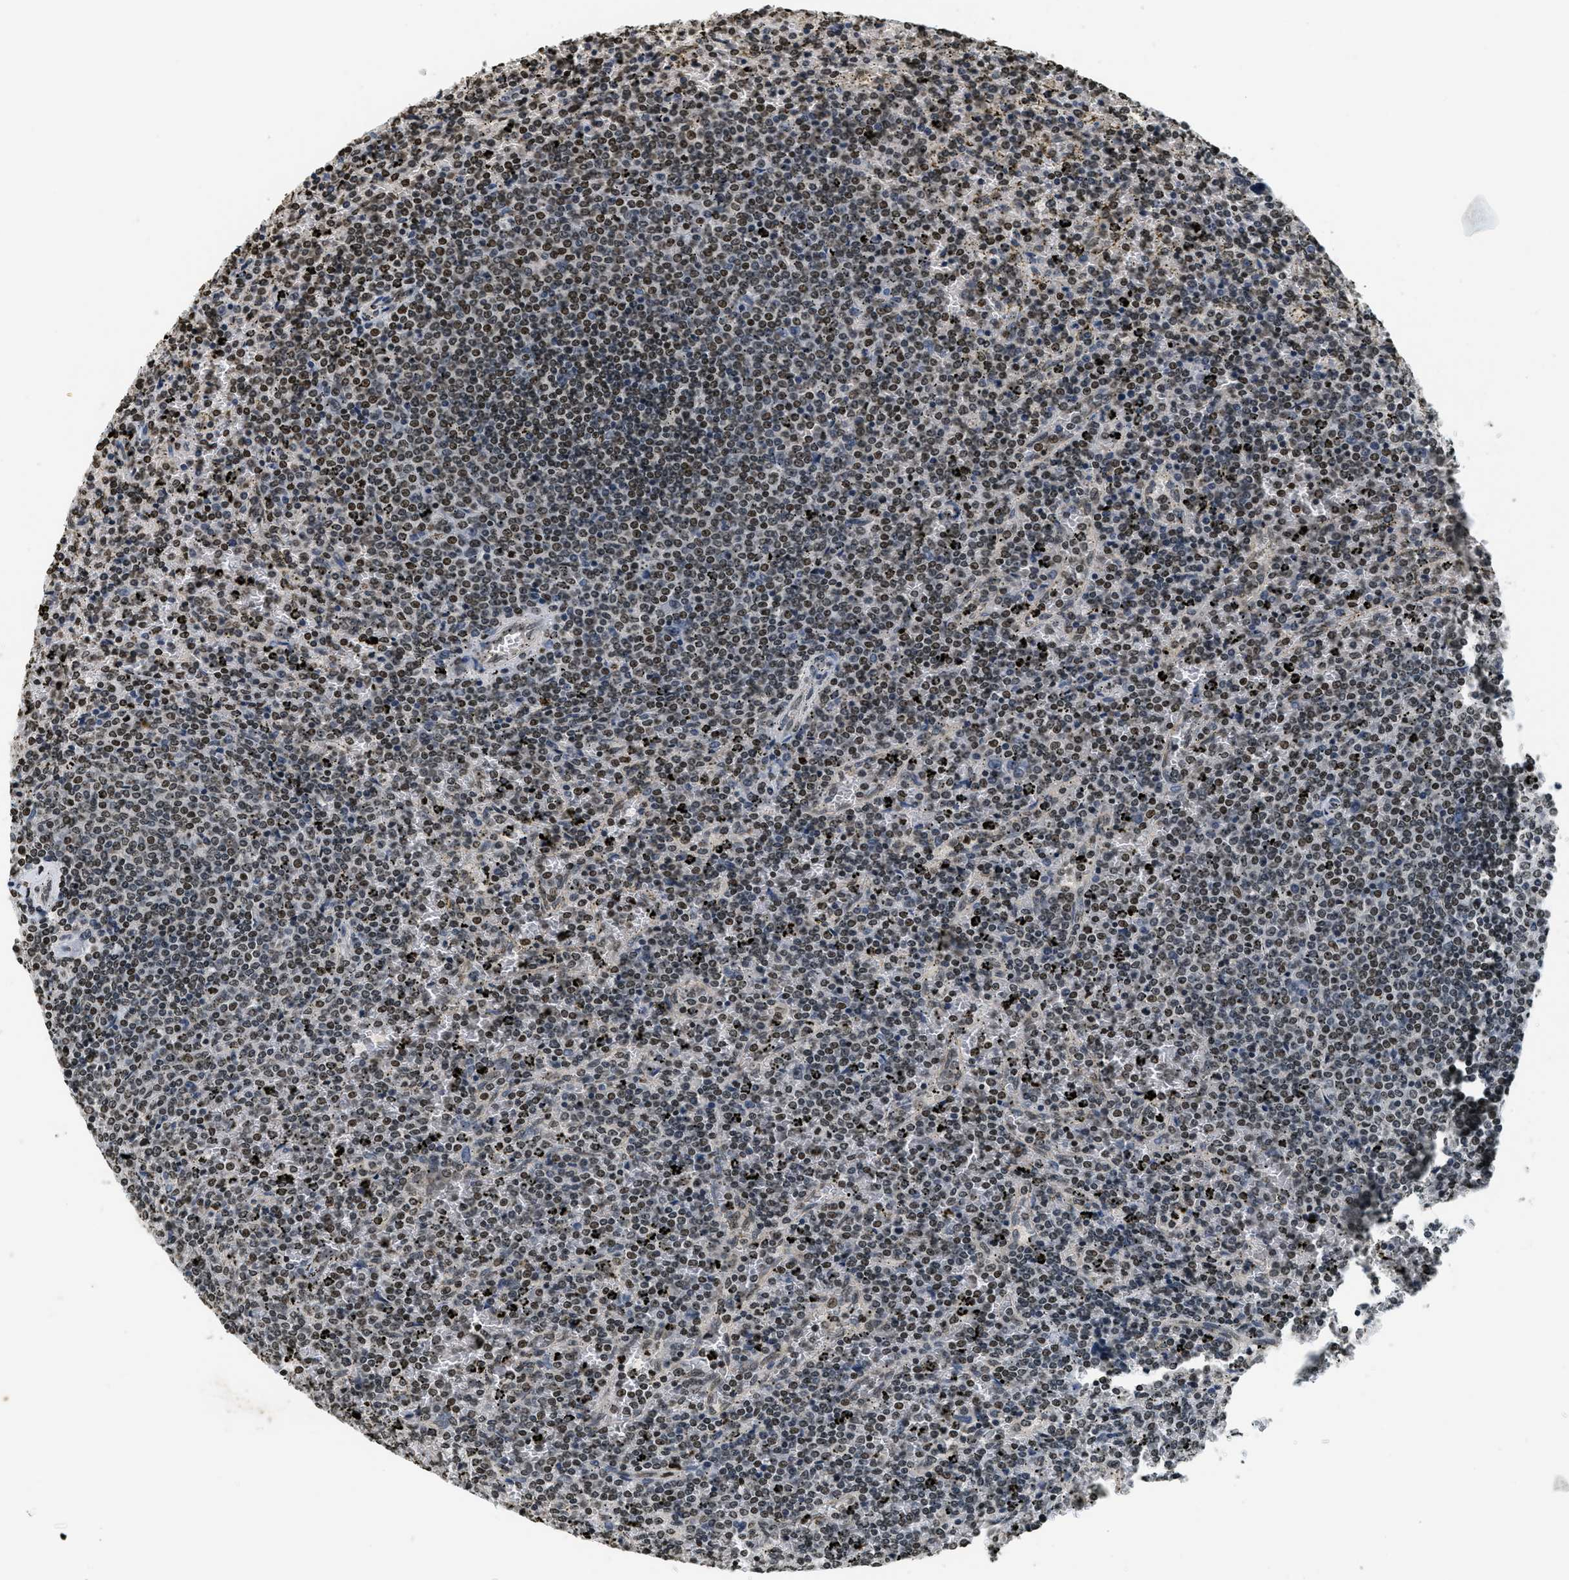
{"staining": {"intensity": "strong", "quantity": ">75%", "location": "nuclear"}, "tissue": "lymphoma", "cell_type": "Tumor cells", "image_type": "cancer", "snomed": [{"axis": "morphology", "description": "Malignant lymphoma, non-Hodgkin's type, Low grade"}, {"axis": "topography", "description": "Spleen"}], "caption": "There is high levels of strong nuclear positivity in tumor cells of low-grade malignant lymphoma, non-Hodgkin's type, as demonstrated by immunohistochemical staining (brown color).", "gene": "LDB2", "patient": {"sex": "female", "age": 77}}